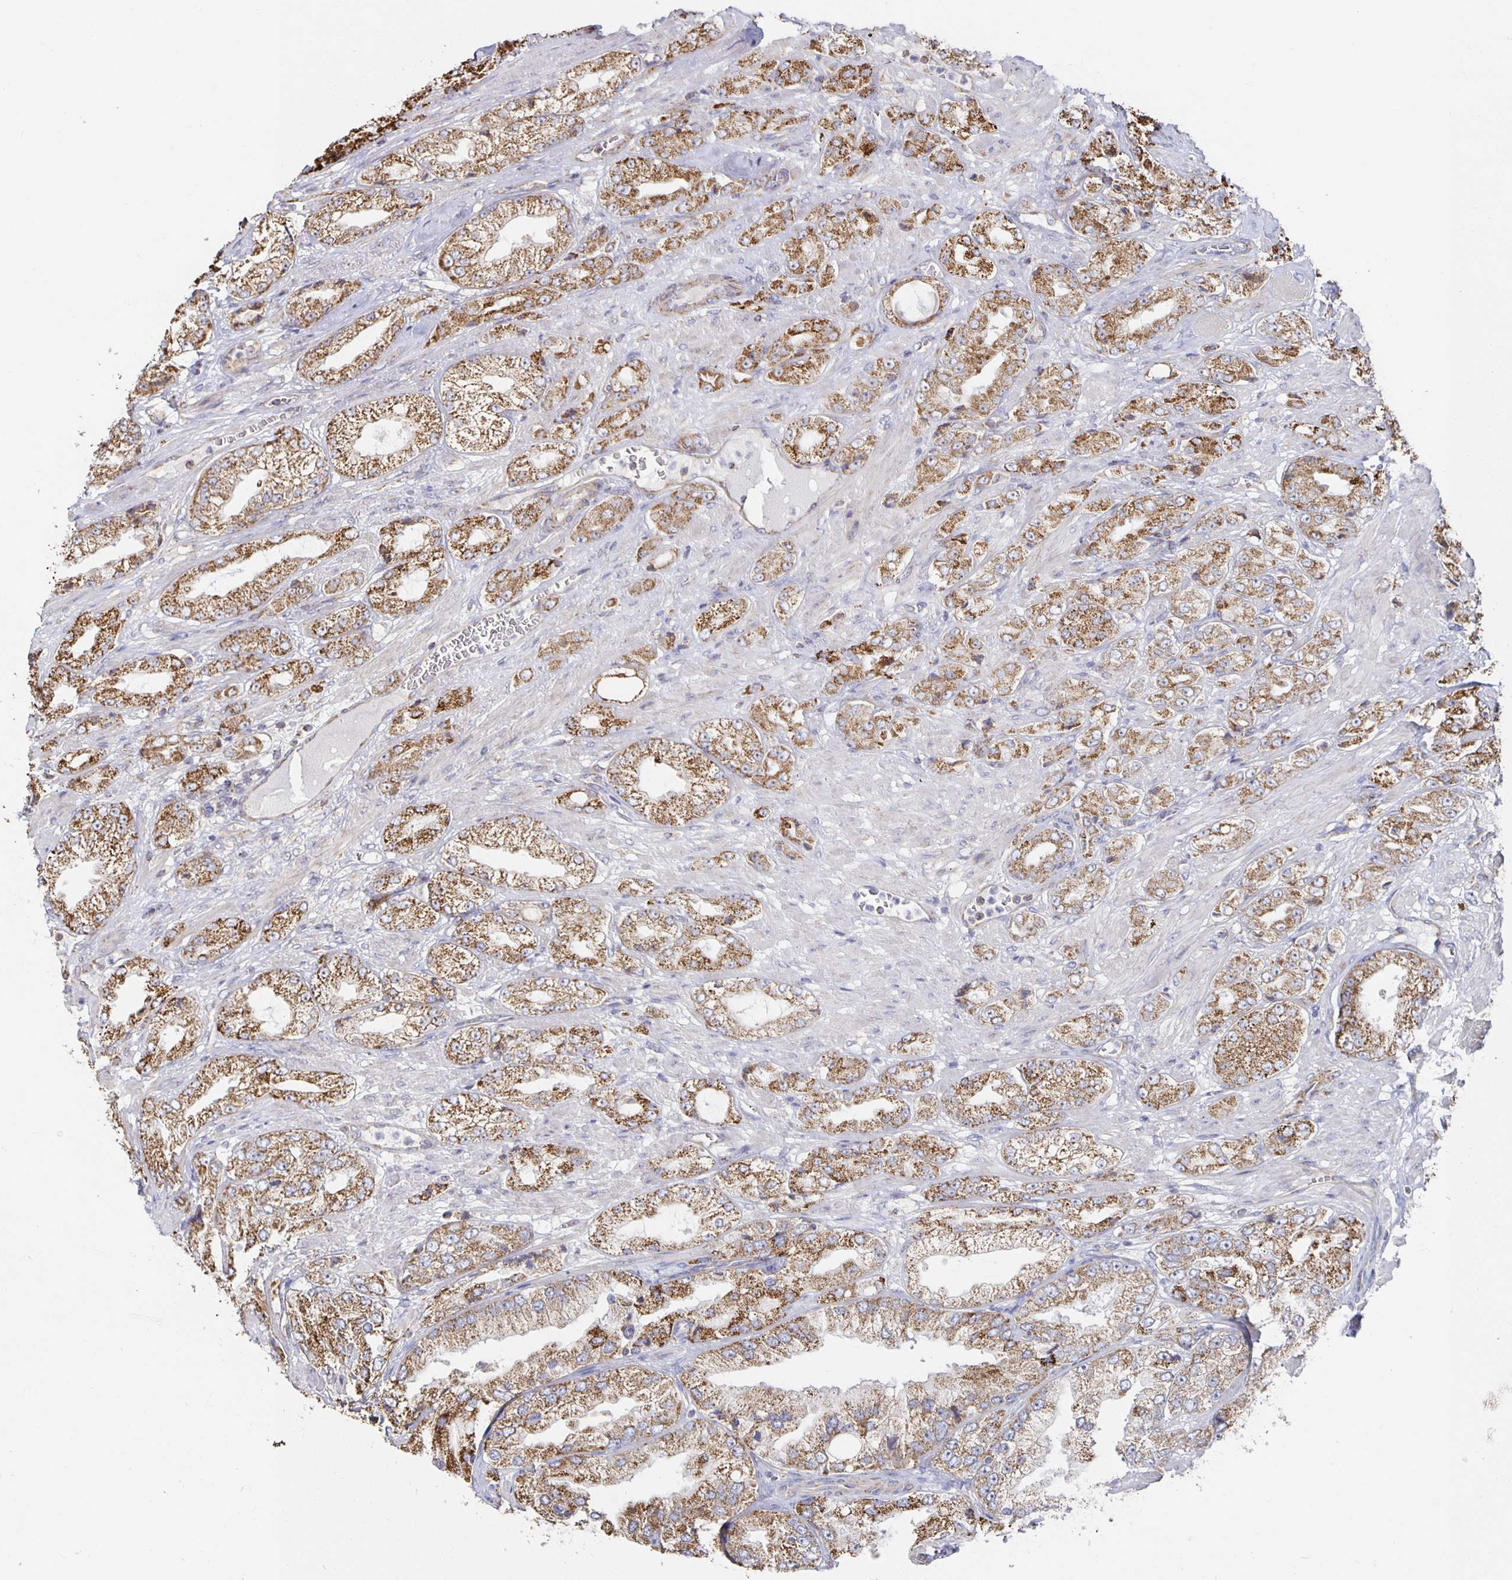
{"staining": {"intensity": "moderate", "quantity": ">75%", "location": "cytoplasmic/membranous"}, "tissue": "prostate cancer", "cell_type": "Tumor cells", "image_type": "cancer", "snomed": [{"axis": "morphology", "description": "Adenocarcinoma, High grade"}, {"axis": "topography", "description": "Prostate"}], "caption": "Protein positivity by IHC shows moderate cytoplasmic/membranous positivity in approximately >75% of tumor cells in high-grade adenocarcinoma (prostate).", "gene": "NKX2-8", "patient": {"sex": "male", "age": 68}}